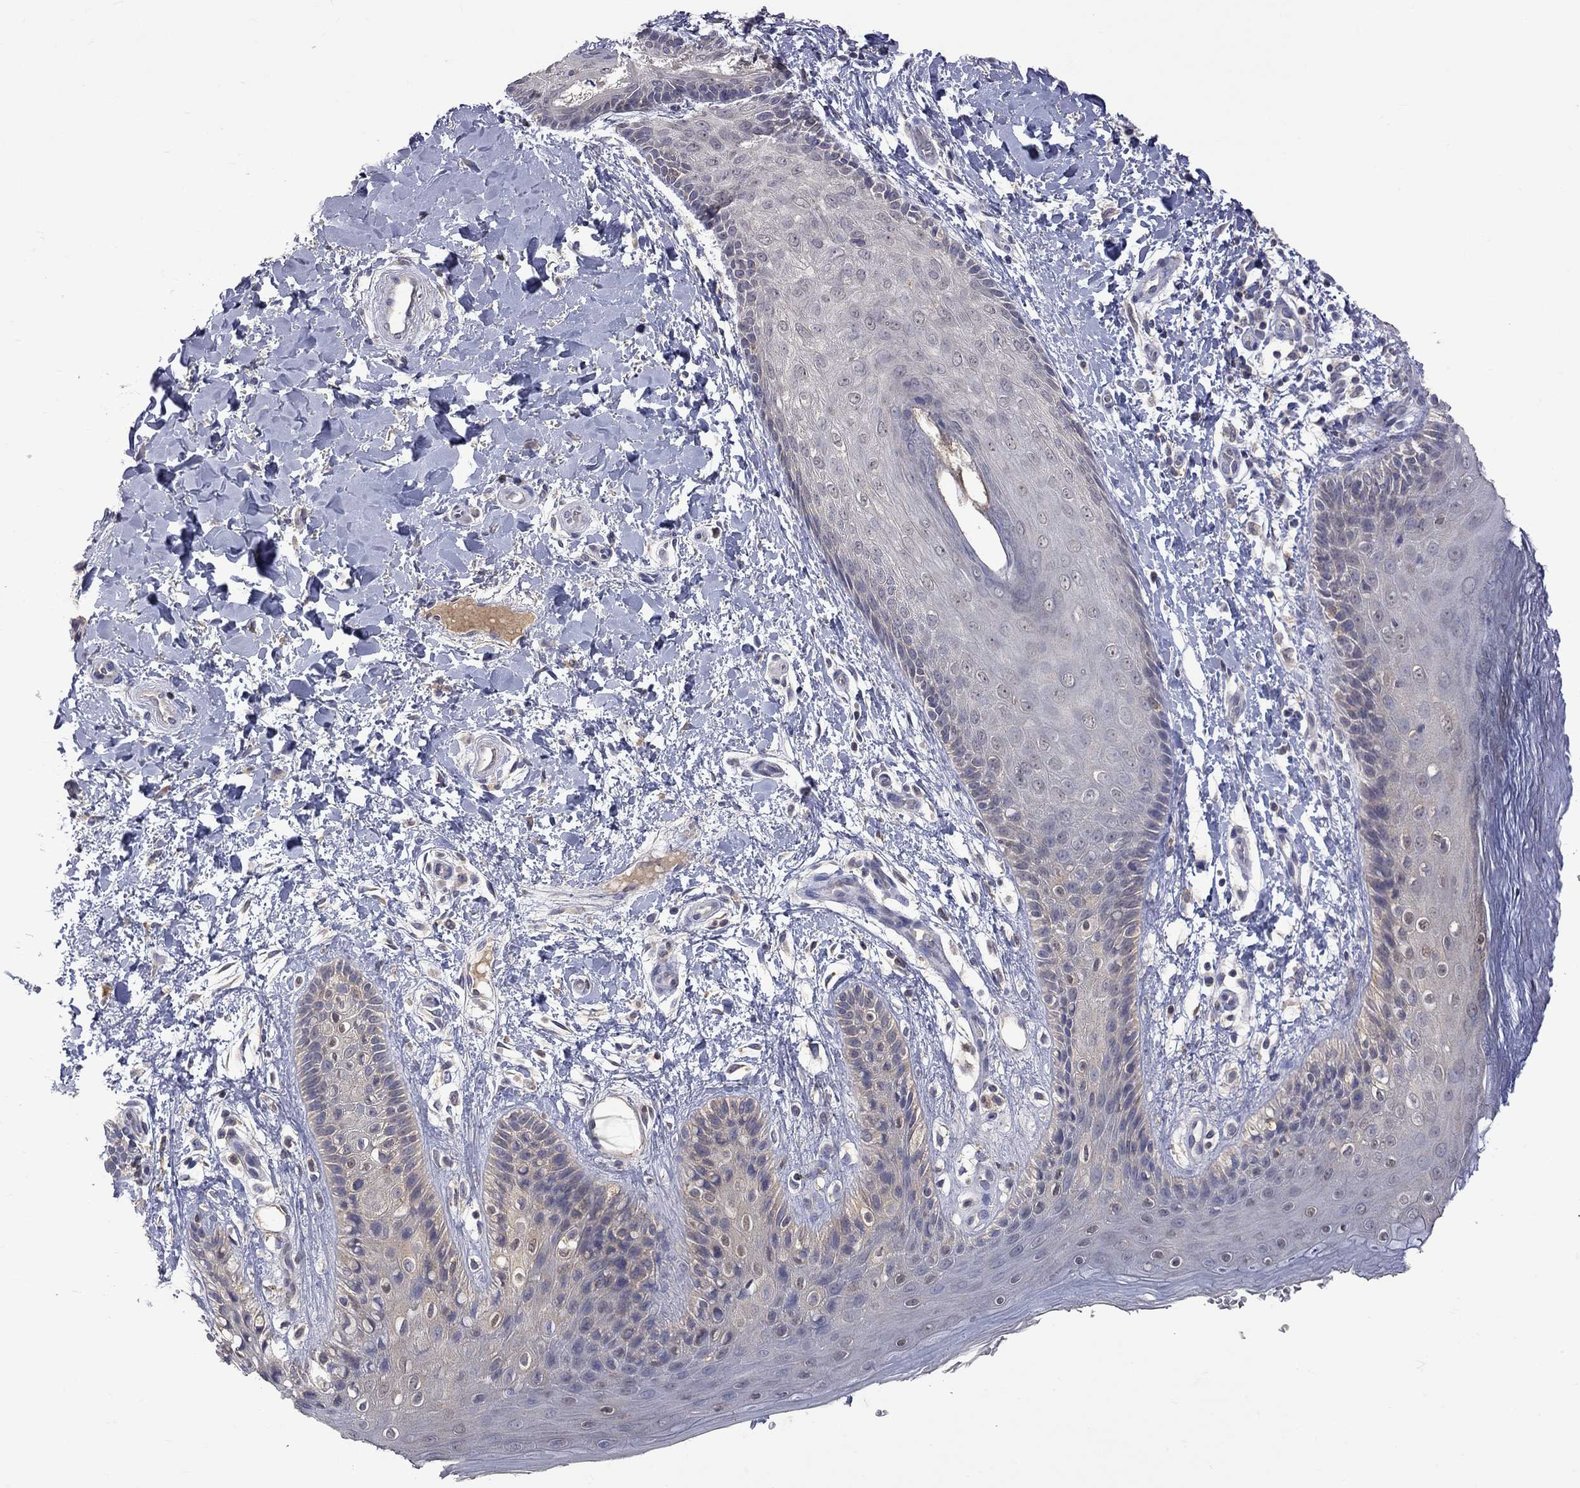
{"staining": {"intensity": "negative", "quantity": "none", "location": "none"}, "tissue": "skin", "cell_type": "Epidermal cells", "image_type": "normal", "snomed": [{"axis": "morphology", "description": "Normal tissue, NOS"}, {"axis": "topography", "description": "Anal"}], "caption": "High magnification brightfield microscopy of normal skin stained with DAB (brown) and counterstained with hematoxylin (blue): epidermal cells show no significant positivity.", "gene": "HTR6", "patient": {"sex": "male", "age": 36}}